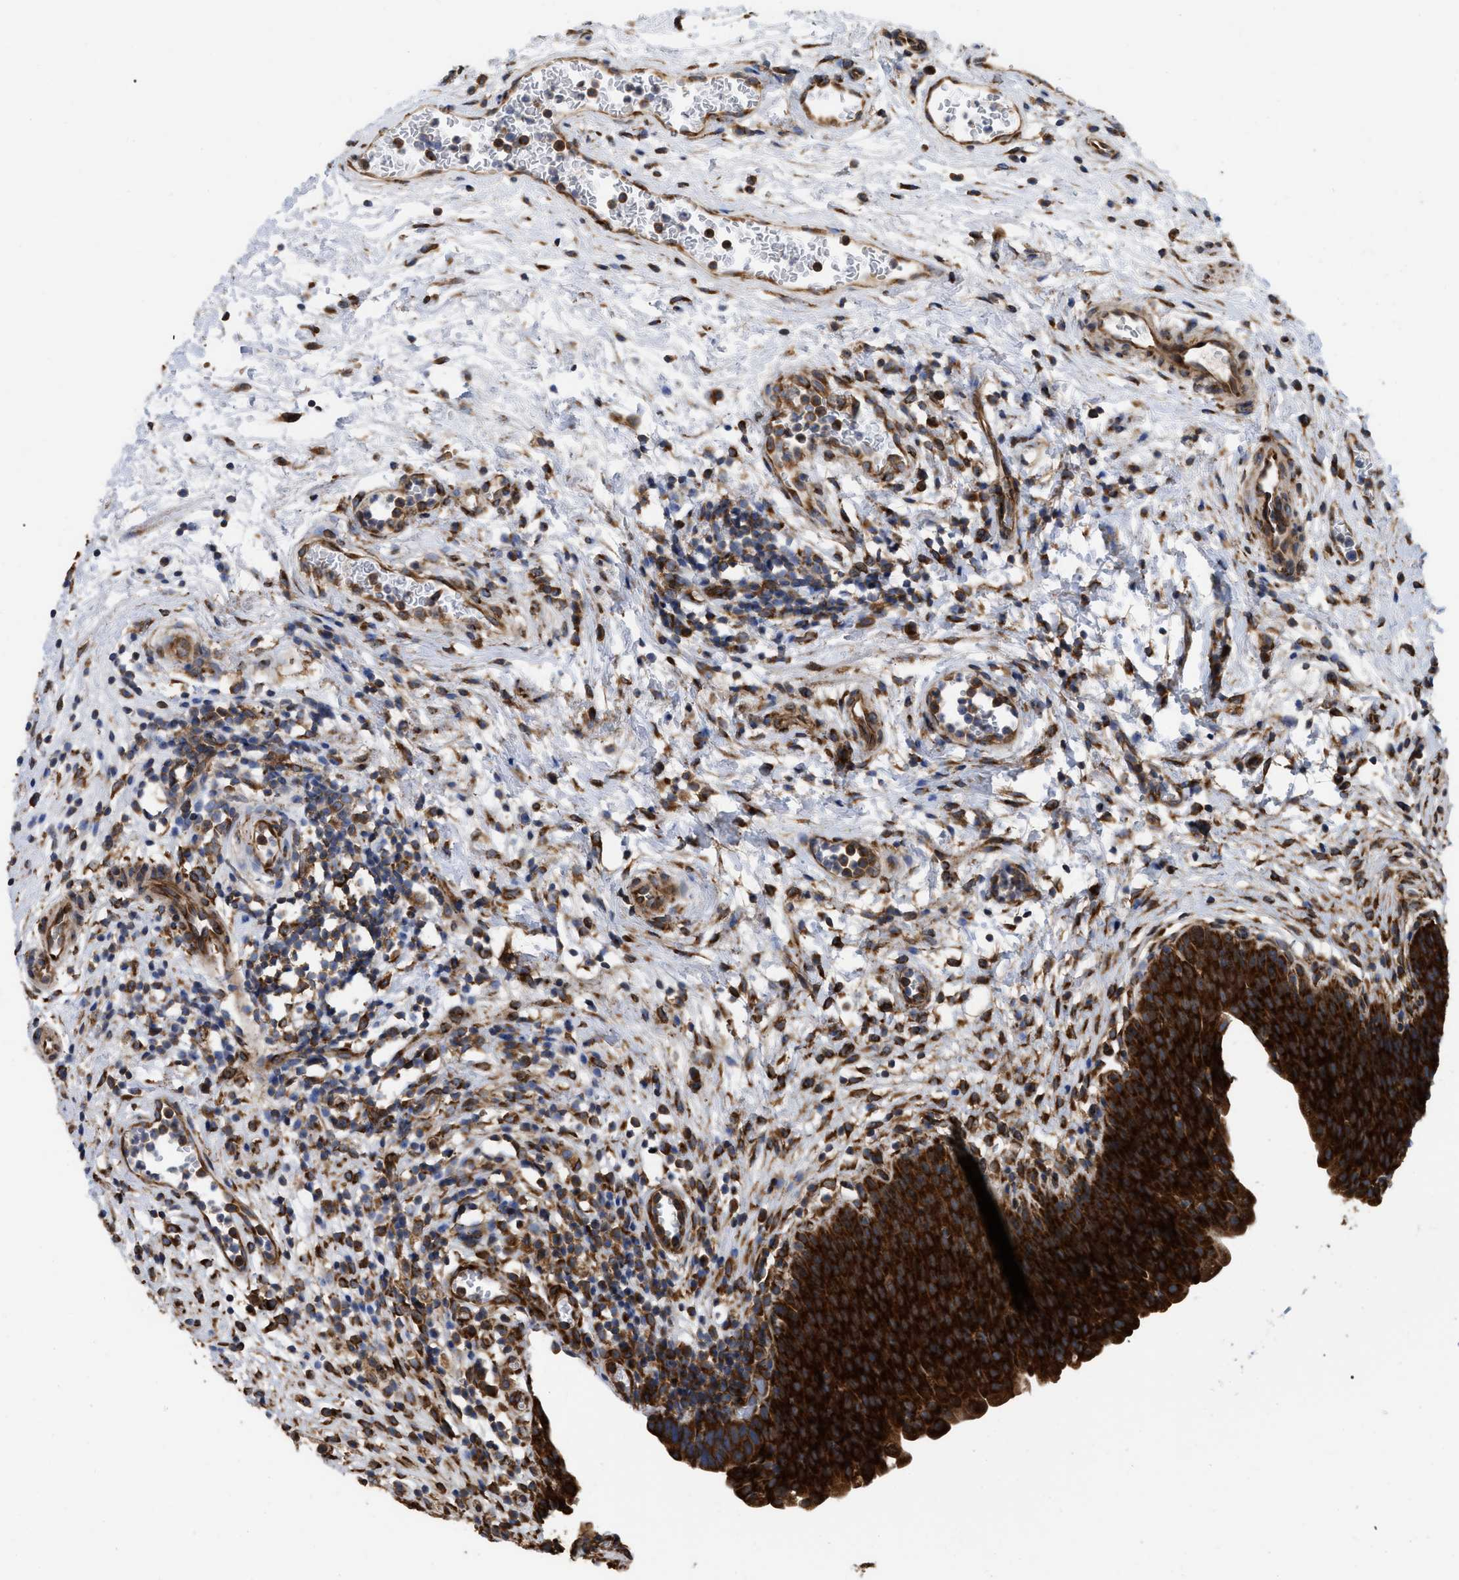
{"staining": {"intensity": "strong", "quantity": ">75%", "location": "cytoplasmic/membranous"}, "tissue": "urinary bladder", "cell_type": "Urothelial cells", "image_type": "normal", "snomed": [{"axis": "morphology", "description": "Normal tissue, NOS"}, {"axis": "topography", "description": "Urinary bladder"}], "caption": "Urothelial cells demonstrate high levels of strong cytoplasmic/membranous staining in approximately >75% of cells in unremarkable urinary bladder.", "gene": "FAM120A", "patient": {"sex": "male", "age": 37}}